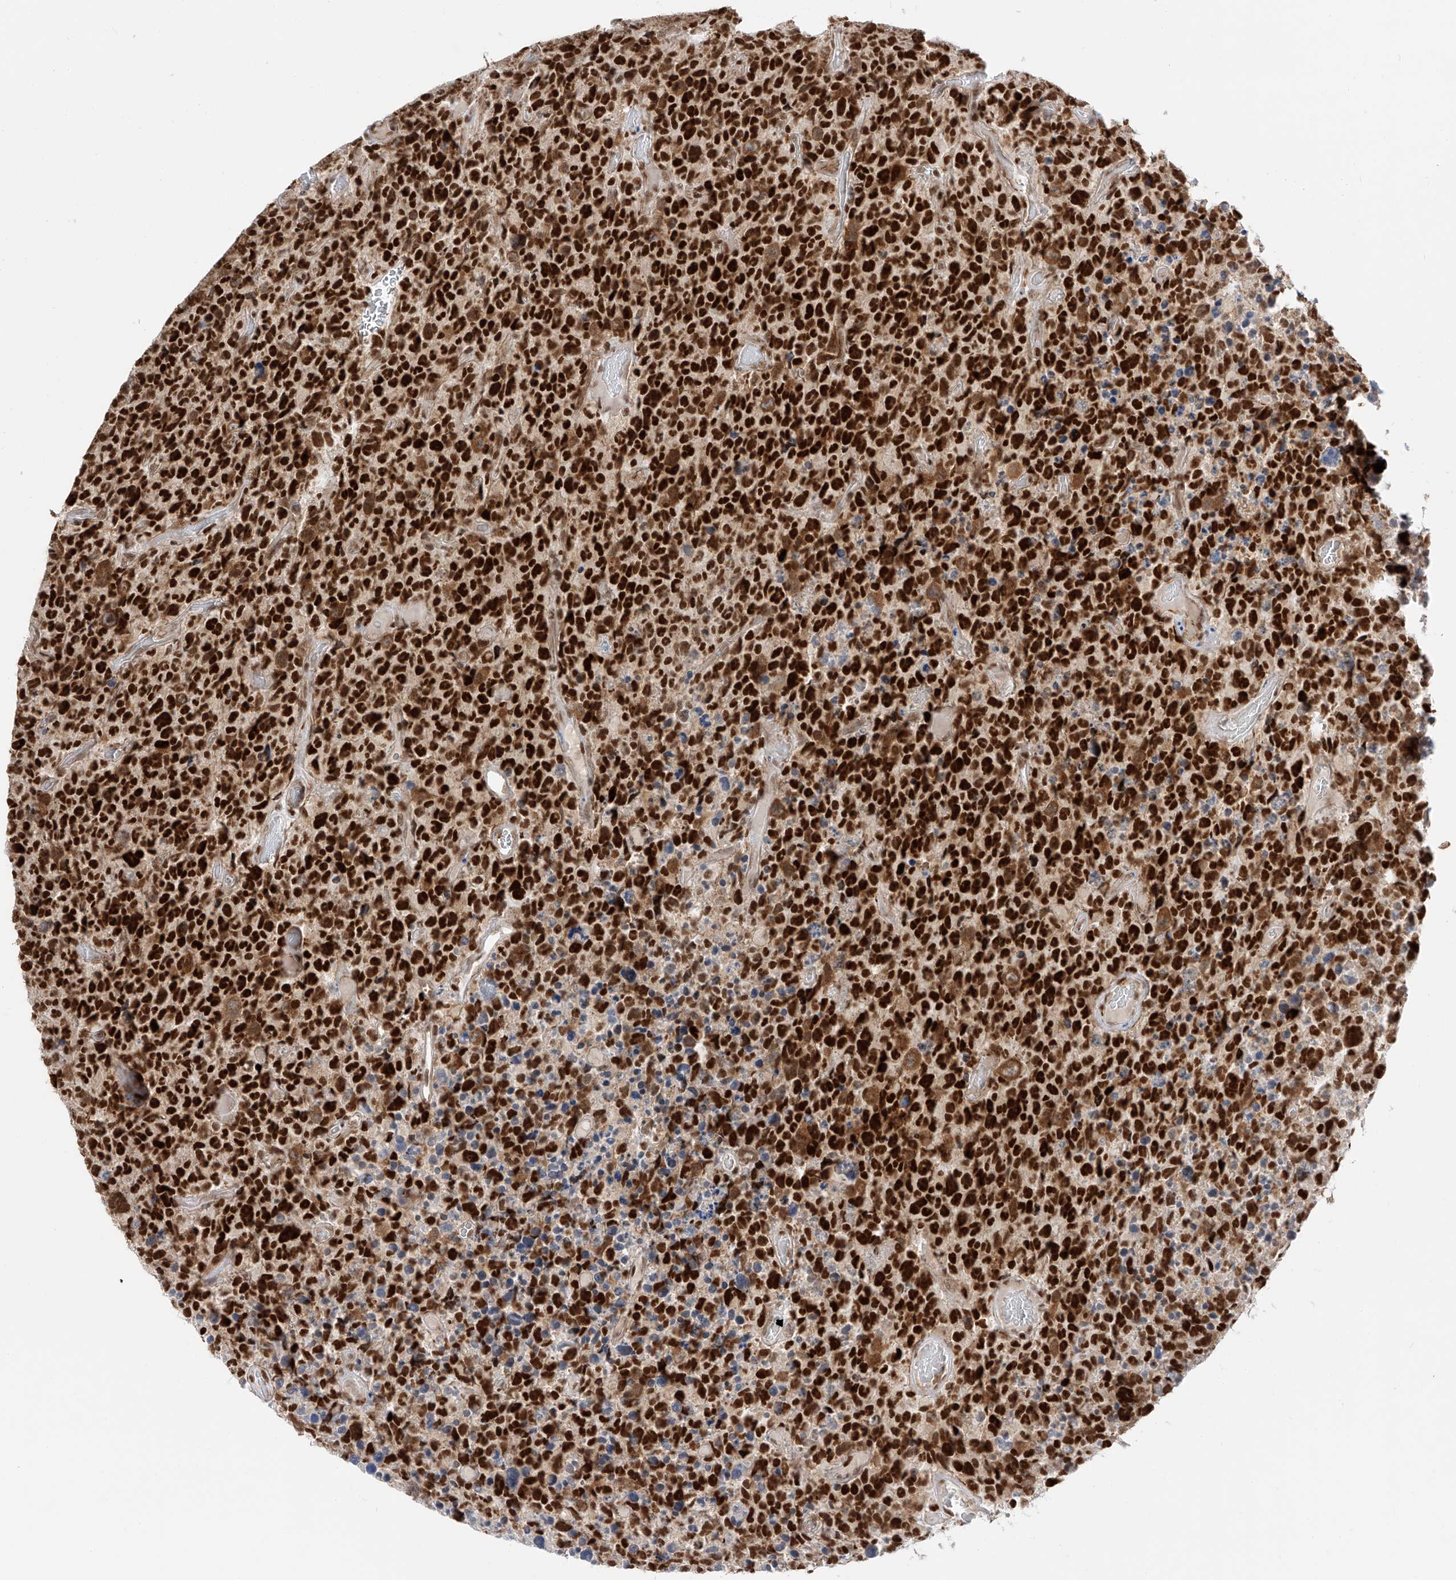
{"staining": {"intensity": "strong", "quantity": ">75%", "location": "nuclear"}, "tissue": "glioma", "cell_type": "Tumor cells", "image_type": "cancer", "snomed": [{"axis": "morphology", "description": "Glioma, malignant, High grade"}, {"axis": "topography", "description": "Brain"}], "caption": "About >75% of tumor cells in human malignant glioma (high-grade) reveal strong nuclear protein positivity as visualized by brown immunohistochemical staining.", "gene": "POGK", "patient": {"sex": "male", "age": 69}}